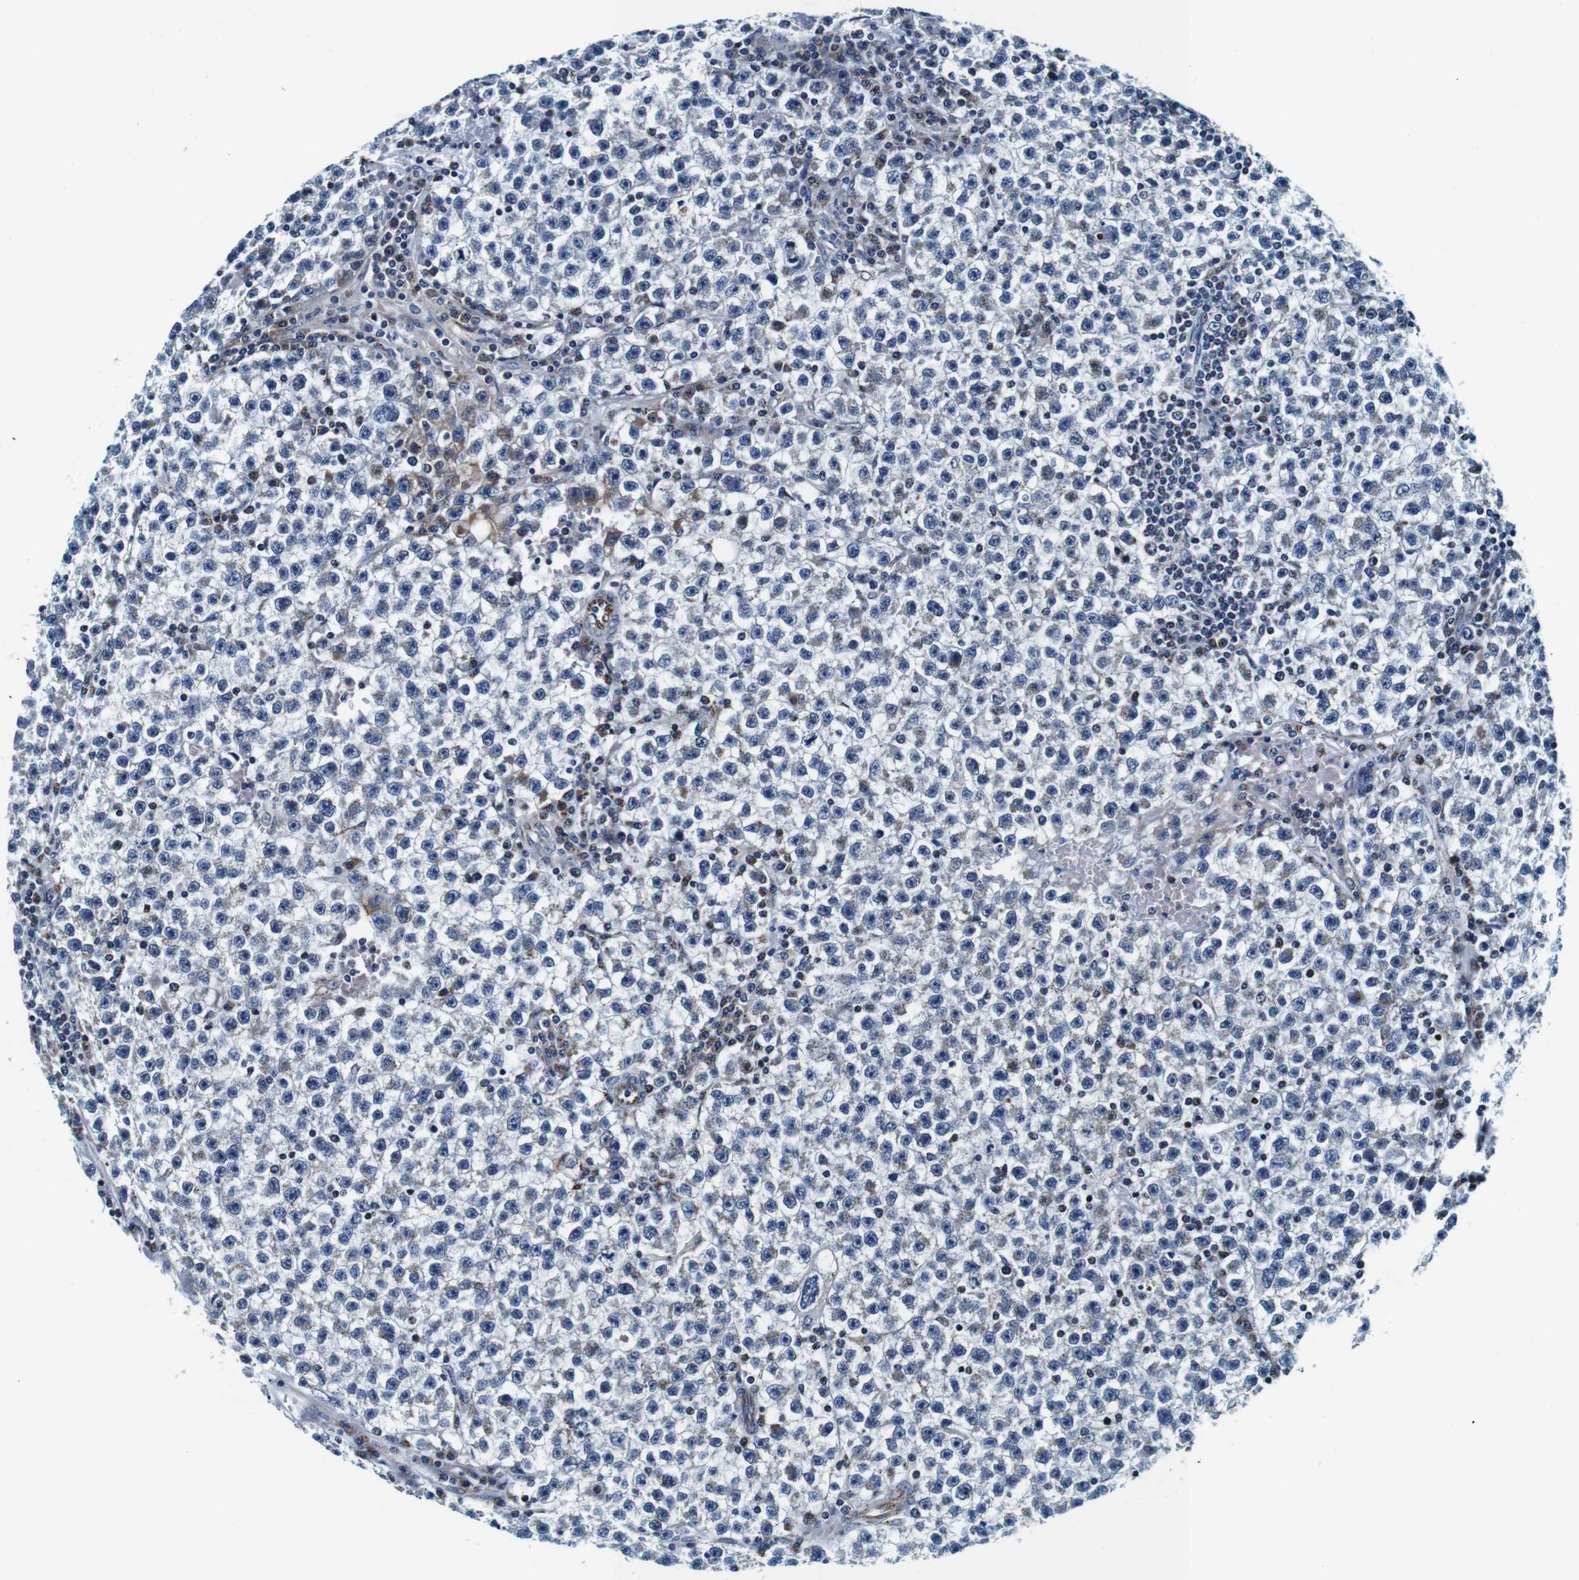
{"staining": {"intensity": "weak", "quantity": "<25%", "location": "cytoplasmic/membranous"}, "tissue": "testis cancer", "cell_type": "Tumor cells", "image_type": "cancer", "snomed": [{"axis": "morphology", "description": "Seminoma, NOS"}, {"axis": "topography", "description": "Testis"}], "caption": "This is an immunohistochemistry image of human seminoma (testis). There is no staining in tumor cells.", "gene": "FAR2", "patient": {"sex": "male", "age": 22}}